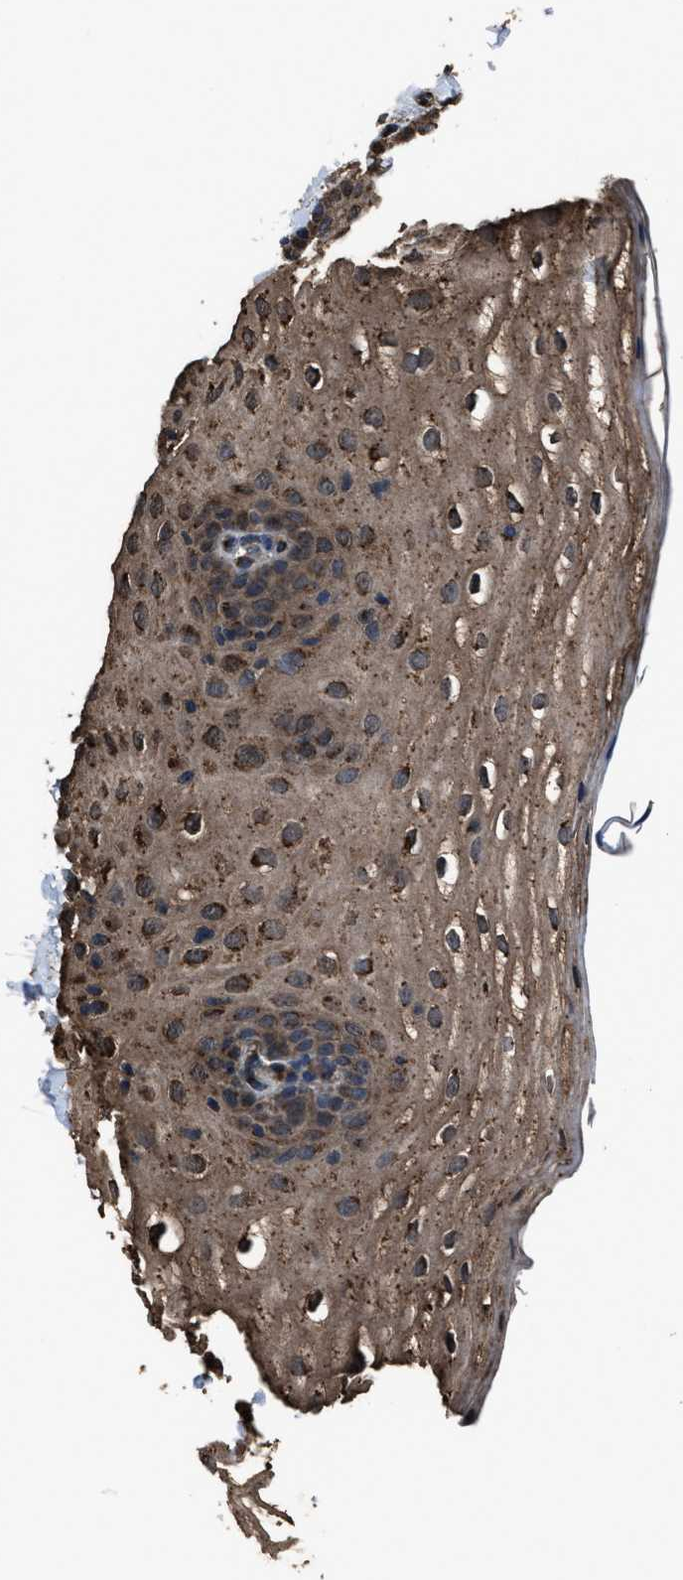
{"staining": {"intensity": "moderate", "quantity": ">75%", "location": "cytoplasmic/membranous"}, "tissue": "oral mucosa", "cell_type": "Squamous epithelial cells", "image_type": "normal", "snomed": [{"axis": "morphology", "description": "Normal tissue, NOS"}, {"axis": "topography", "description": "Skin"}, {"axis": "topography", "description": "Oral tissue"}], "caption": "About >75% of squamous epithelial cells in unremarkable human oral mucosa exhibit moderate cytoplasmic/membranous protein positivity as visualized by brown immunohistochemical staining.", "gene": "SLC38A10", "patient": {"sex": "male", "age": 84}}